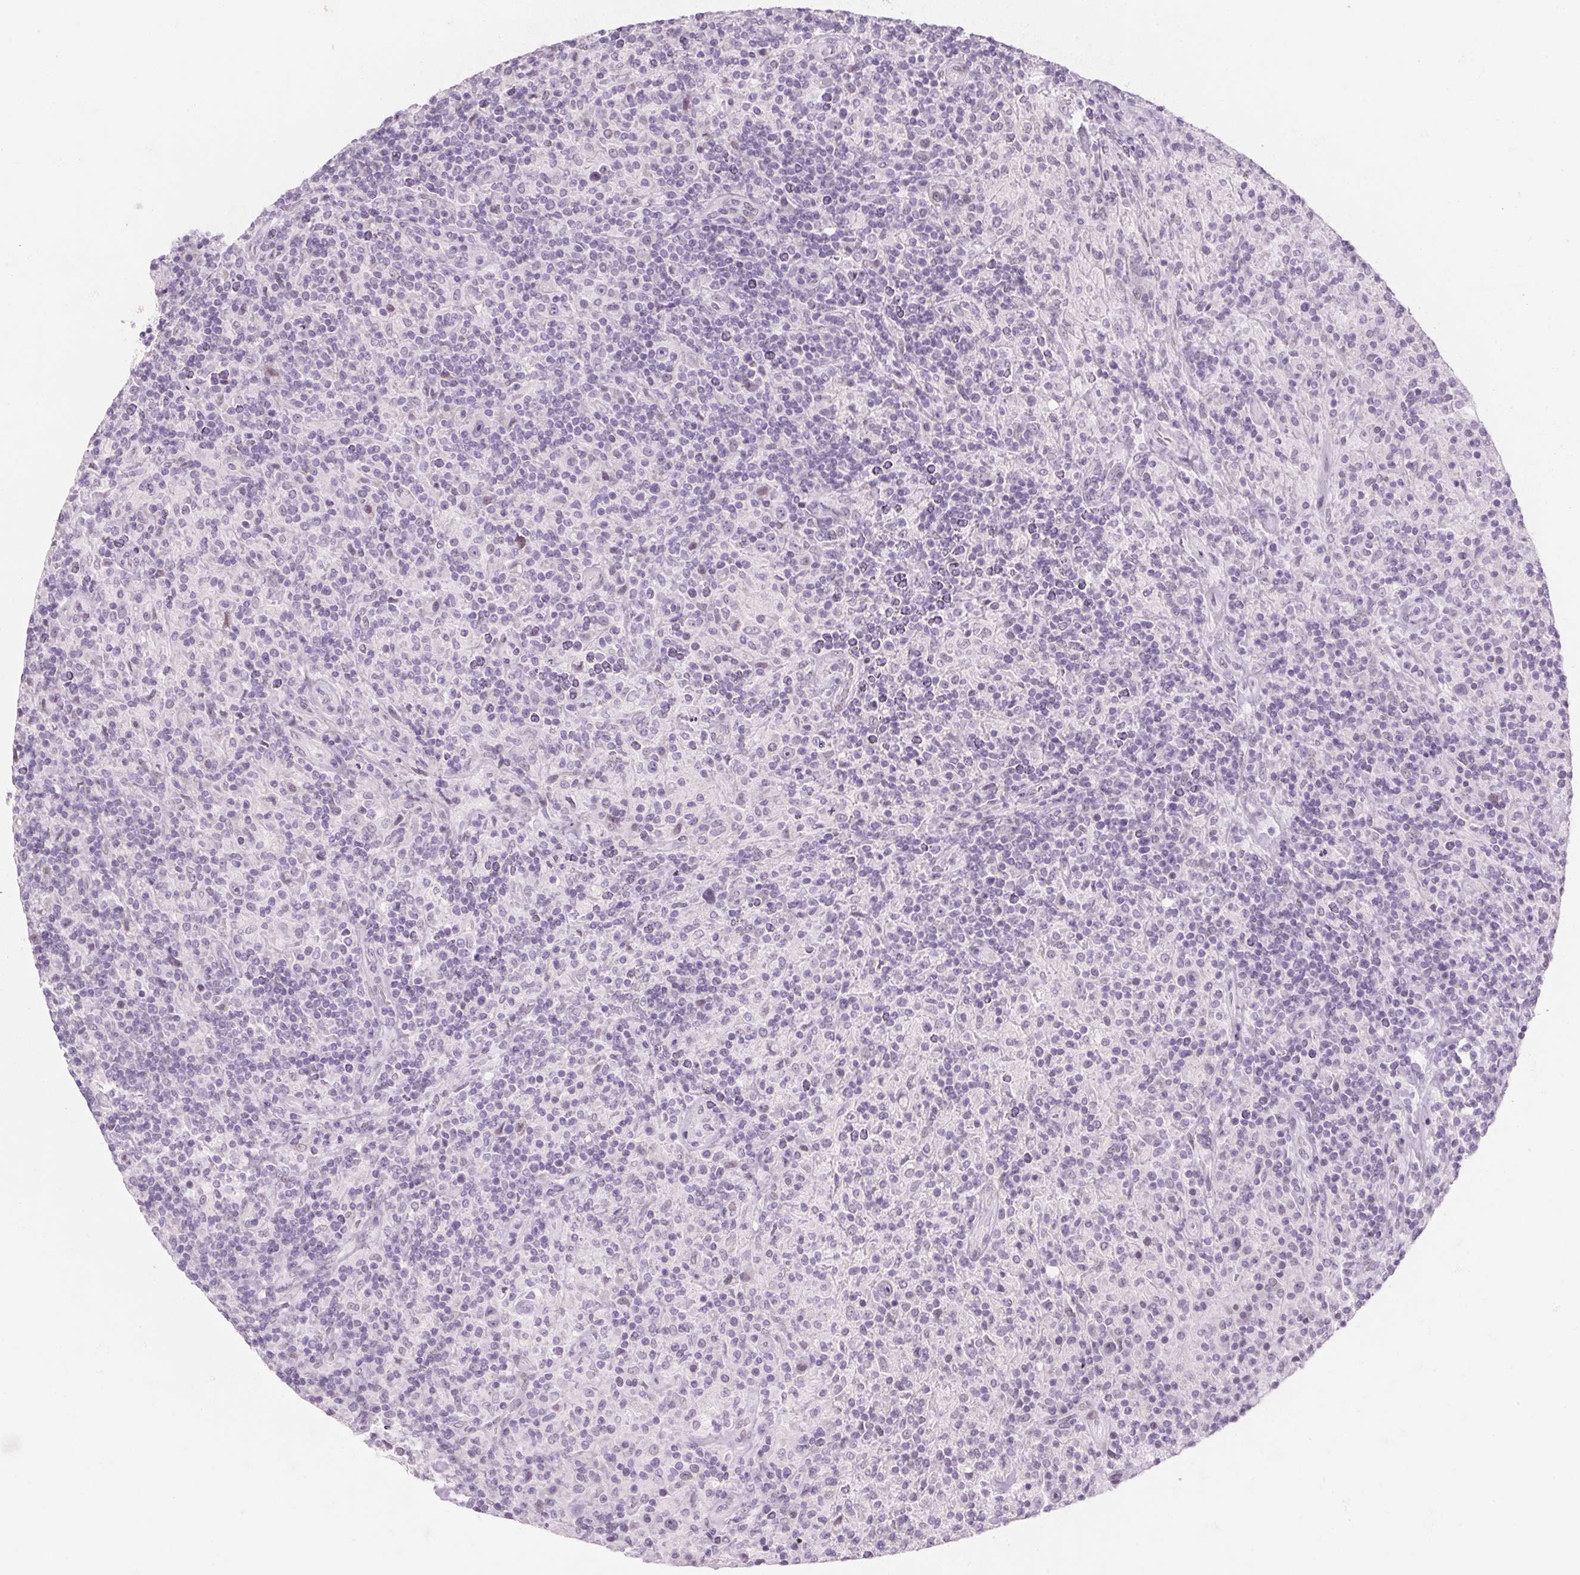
{"staining": {"intensity": "negative", "quantity": "none", "location": "none"}, "tissue": "lymphoma", "cell_type": "Tumor cells", "image_type": "cancer", "snomed": [{"axis": "morphology", "description": "Hodgkin's disease, NOS"}, {"axis": "topography", "description": "Lymph node"}], "caption": "Protein analysis of Hodgkin's disease exhibits no significant positivity in tumor cells.", "gene": "KCNQ2", "patient": {"sex": "male", "age": 70}}